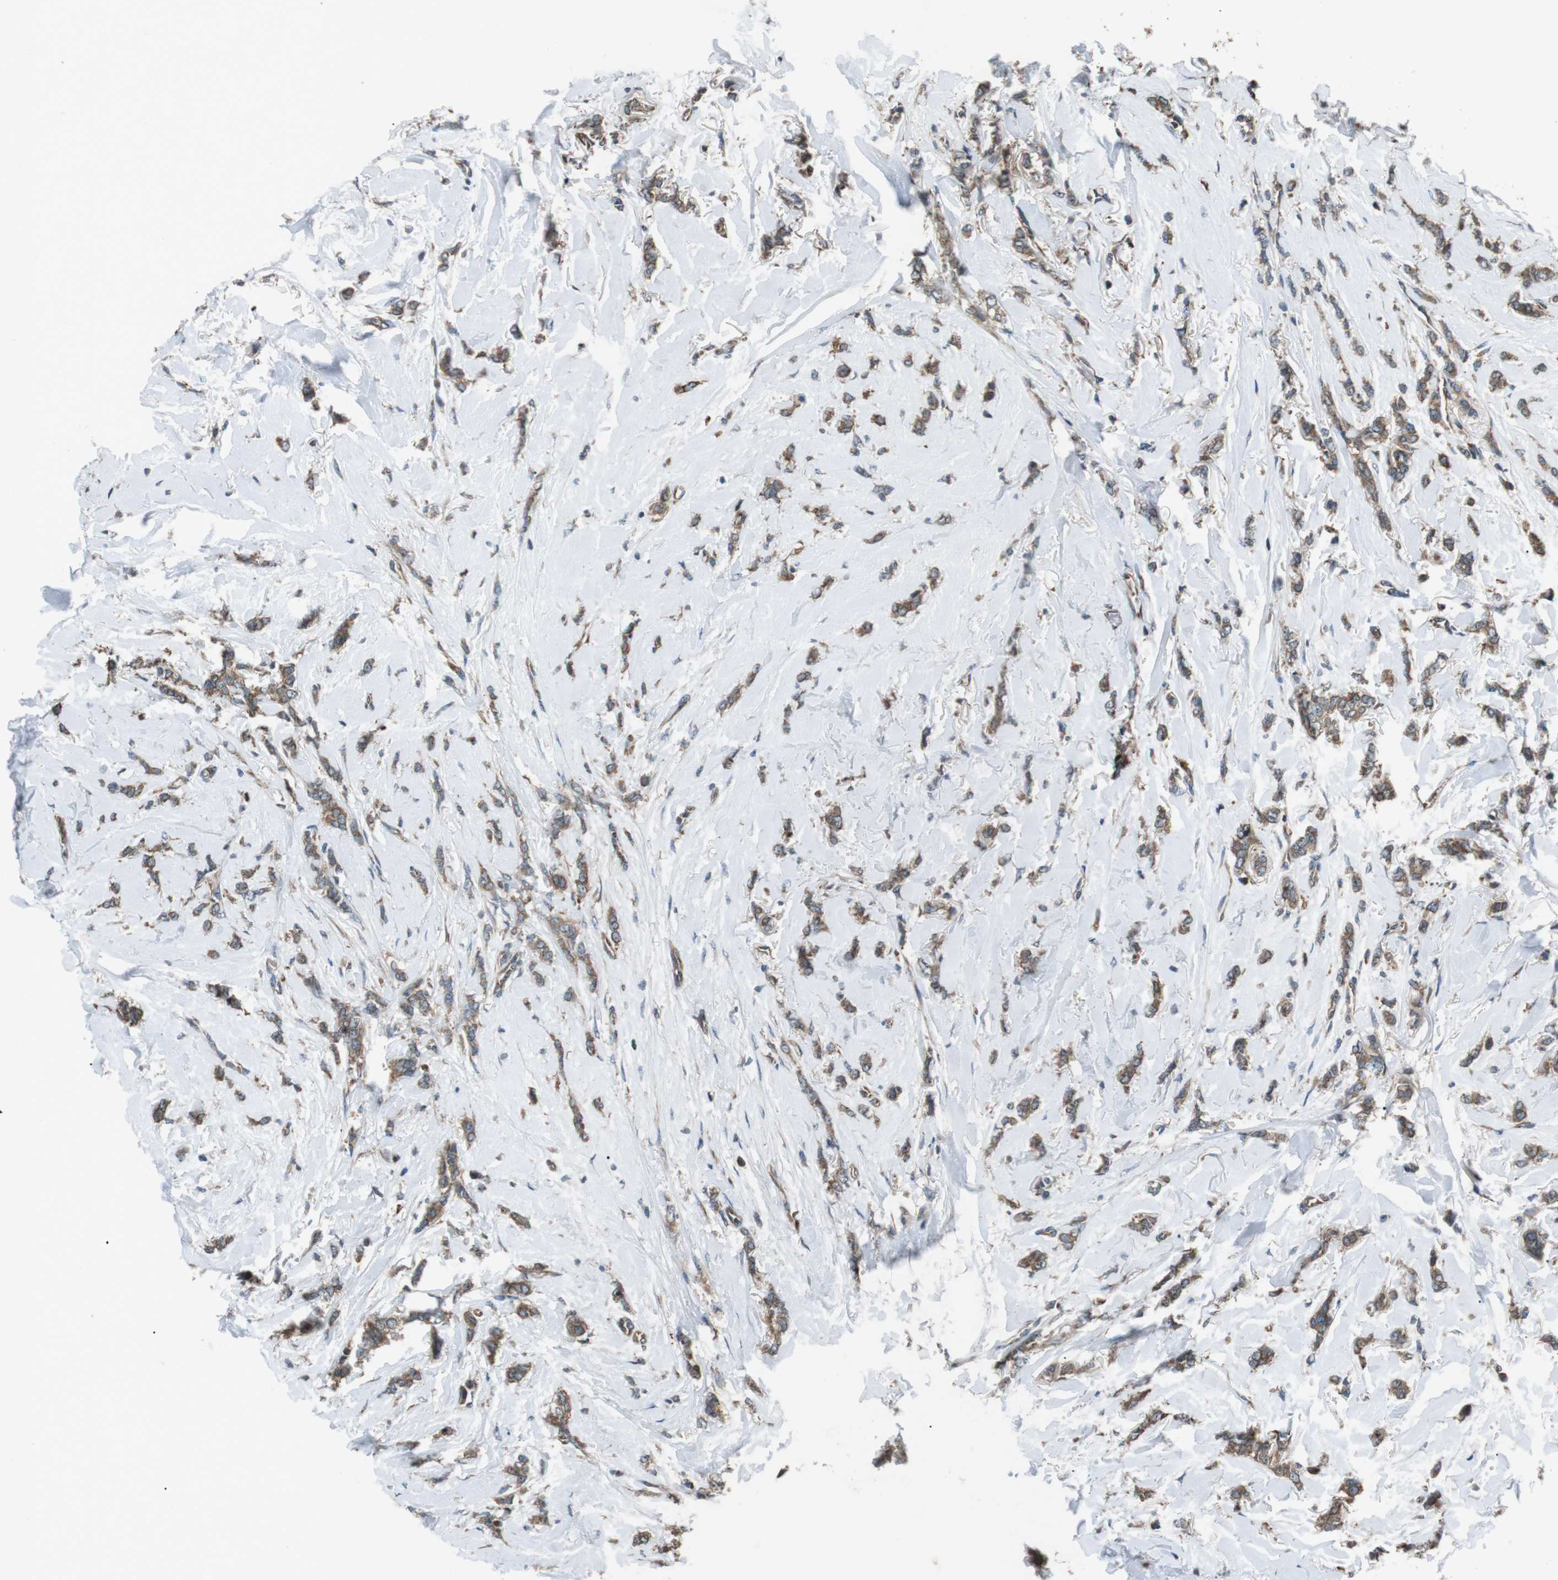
{"staining": {"intensity": "moderate", "quantity": ">75%", "location": "cytoplasmic/membranous"}, "tissue": "breast cancer", "cell_type": "Tumor cells", "image_type": "cancer", "snomed": [{"axis": "morphology", "description": "Lobular carcinoma"}, {"axis": "topography", "description": "Skin"}, {"axis": "topography", "description": "Breast"}], "caption": "Immunohistochemical staining of human breast cancer (lobular carcinoma) displays moderate cytoplasmic/membranous protein staining in about >75% of tumor cells.", "gene": "GPR161", "patient": {"sex": "female", "age": 46}}